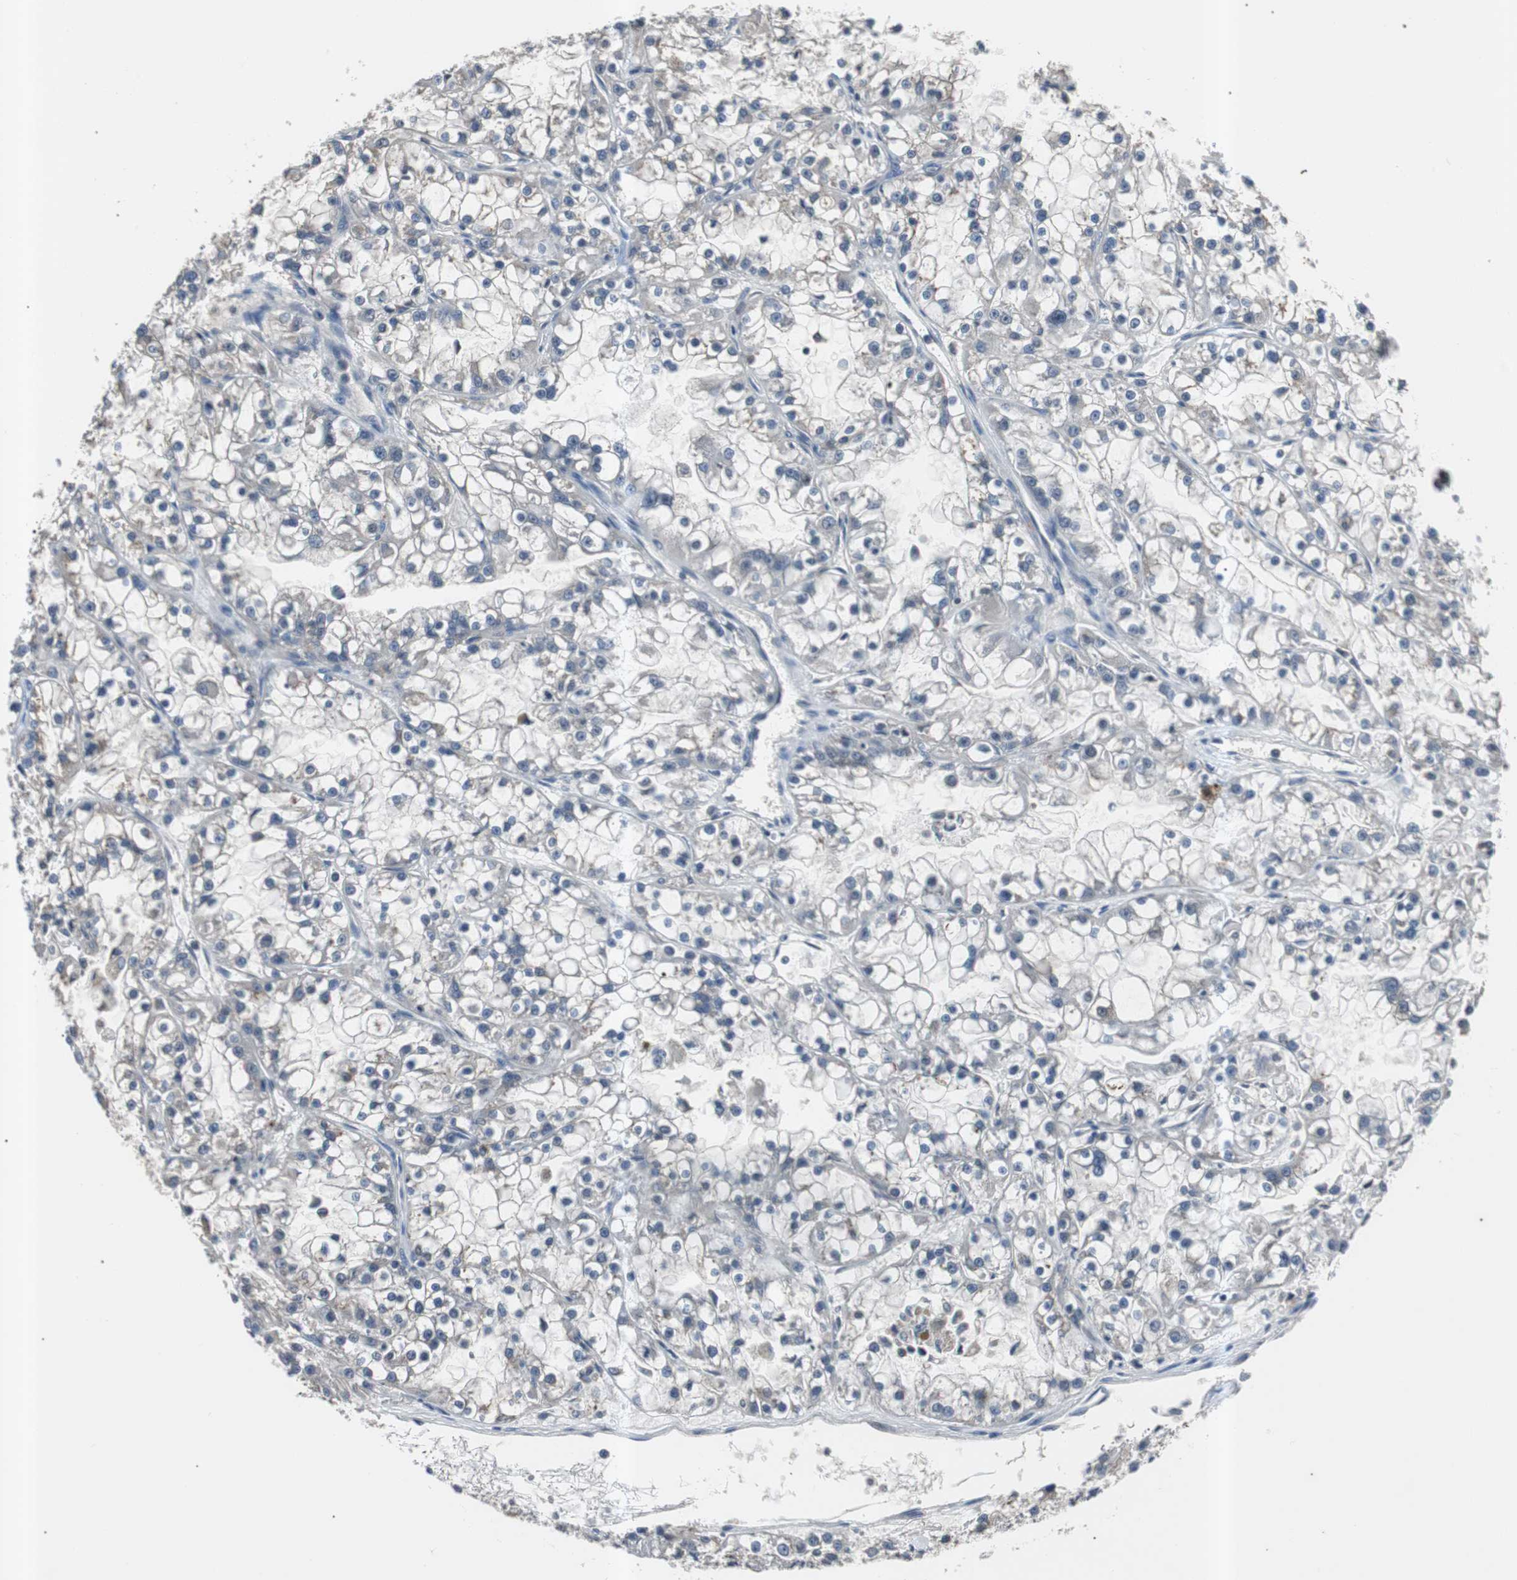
{"staining": {"intensity": "negative", "quantity": "none", "location": "none"}, "tissue": "renal cancer", "cell_type": "Tumor cells", "image_type": "cancer", "snomed": [{"axis": "morphology", "description": "Adenocarcinoma, NOS"}, {"axis": "topography", "description": "Kidney"}], "caption": "Renal cancer was stained to show a protein in brown. There is no significant expression in tumor cells. (Brightfield microscopy of DAB (3,3'-diaminobenzidine) IHC at high magnification).", "gene": "SMAD1", "patient": {"sex": "female", "age": 52}}